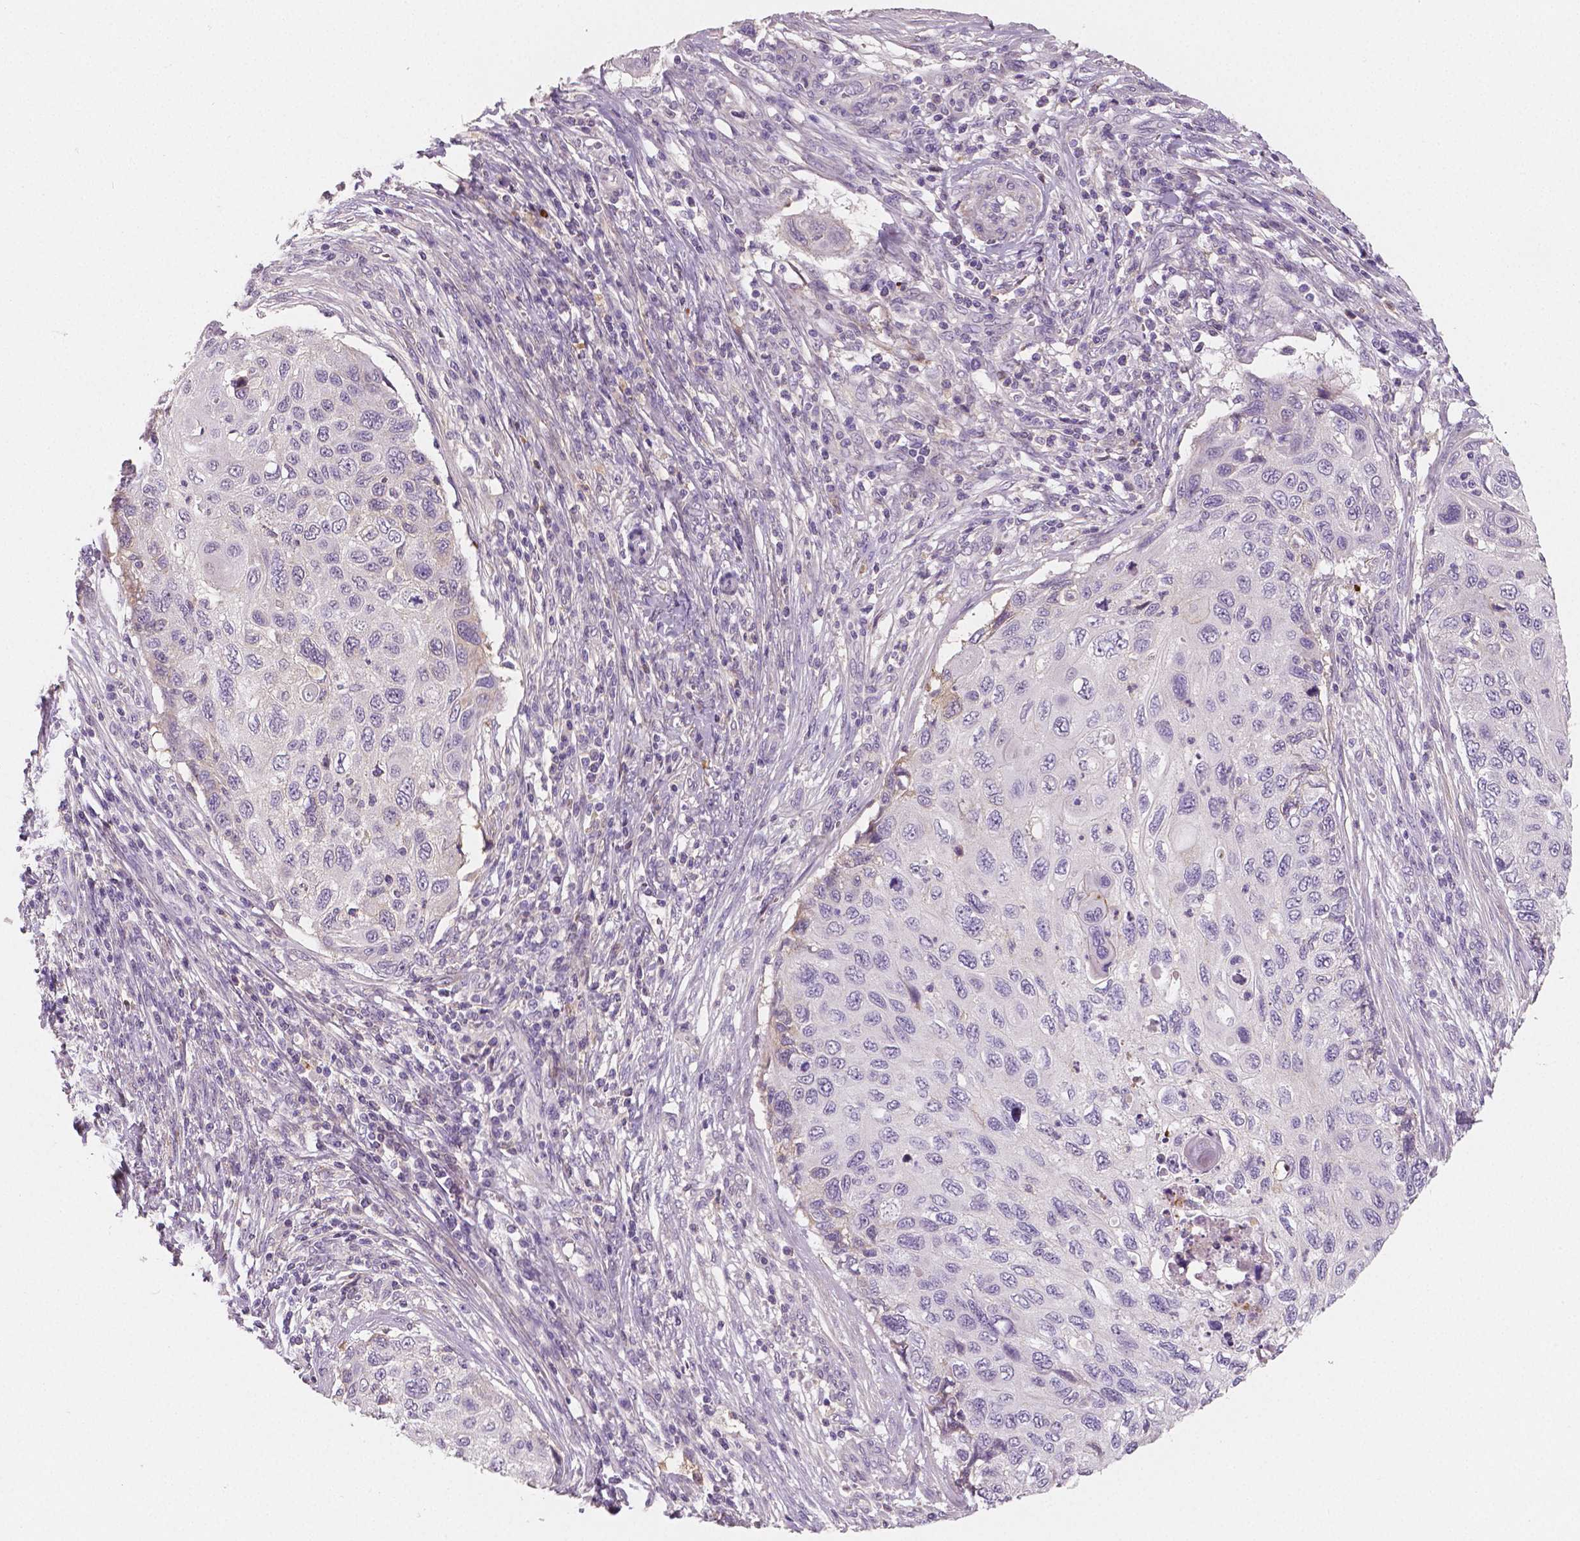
{"staining": {"intensity": "negative", "quantity": "none", "location": "none"}, "tissue": "cervical cancer", "cell_type": "Tumor cells", "image_type": "cancer", "snomed": [{"axis": "morphology", "description": "Squamous cell carcinoma, NOS"}, {"axis": "topography", "description": "Cervix"}], "caption": "A micrograph of squamous cell carcinoma (cervical) stained for a protein displays no brown staining in tumor cells. The staining is performed using DAB (3,3'-diaminobenzidine) brown chromogen with nuclei counter-stained in using hematoxylin.", "gene": "APOA4", "patient": {"sex": "female", "age": 70}}